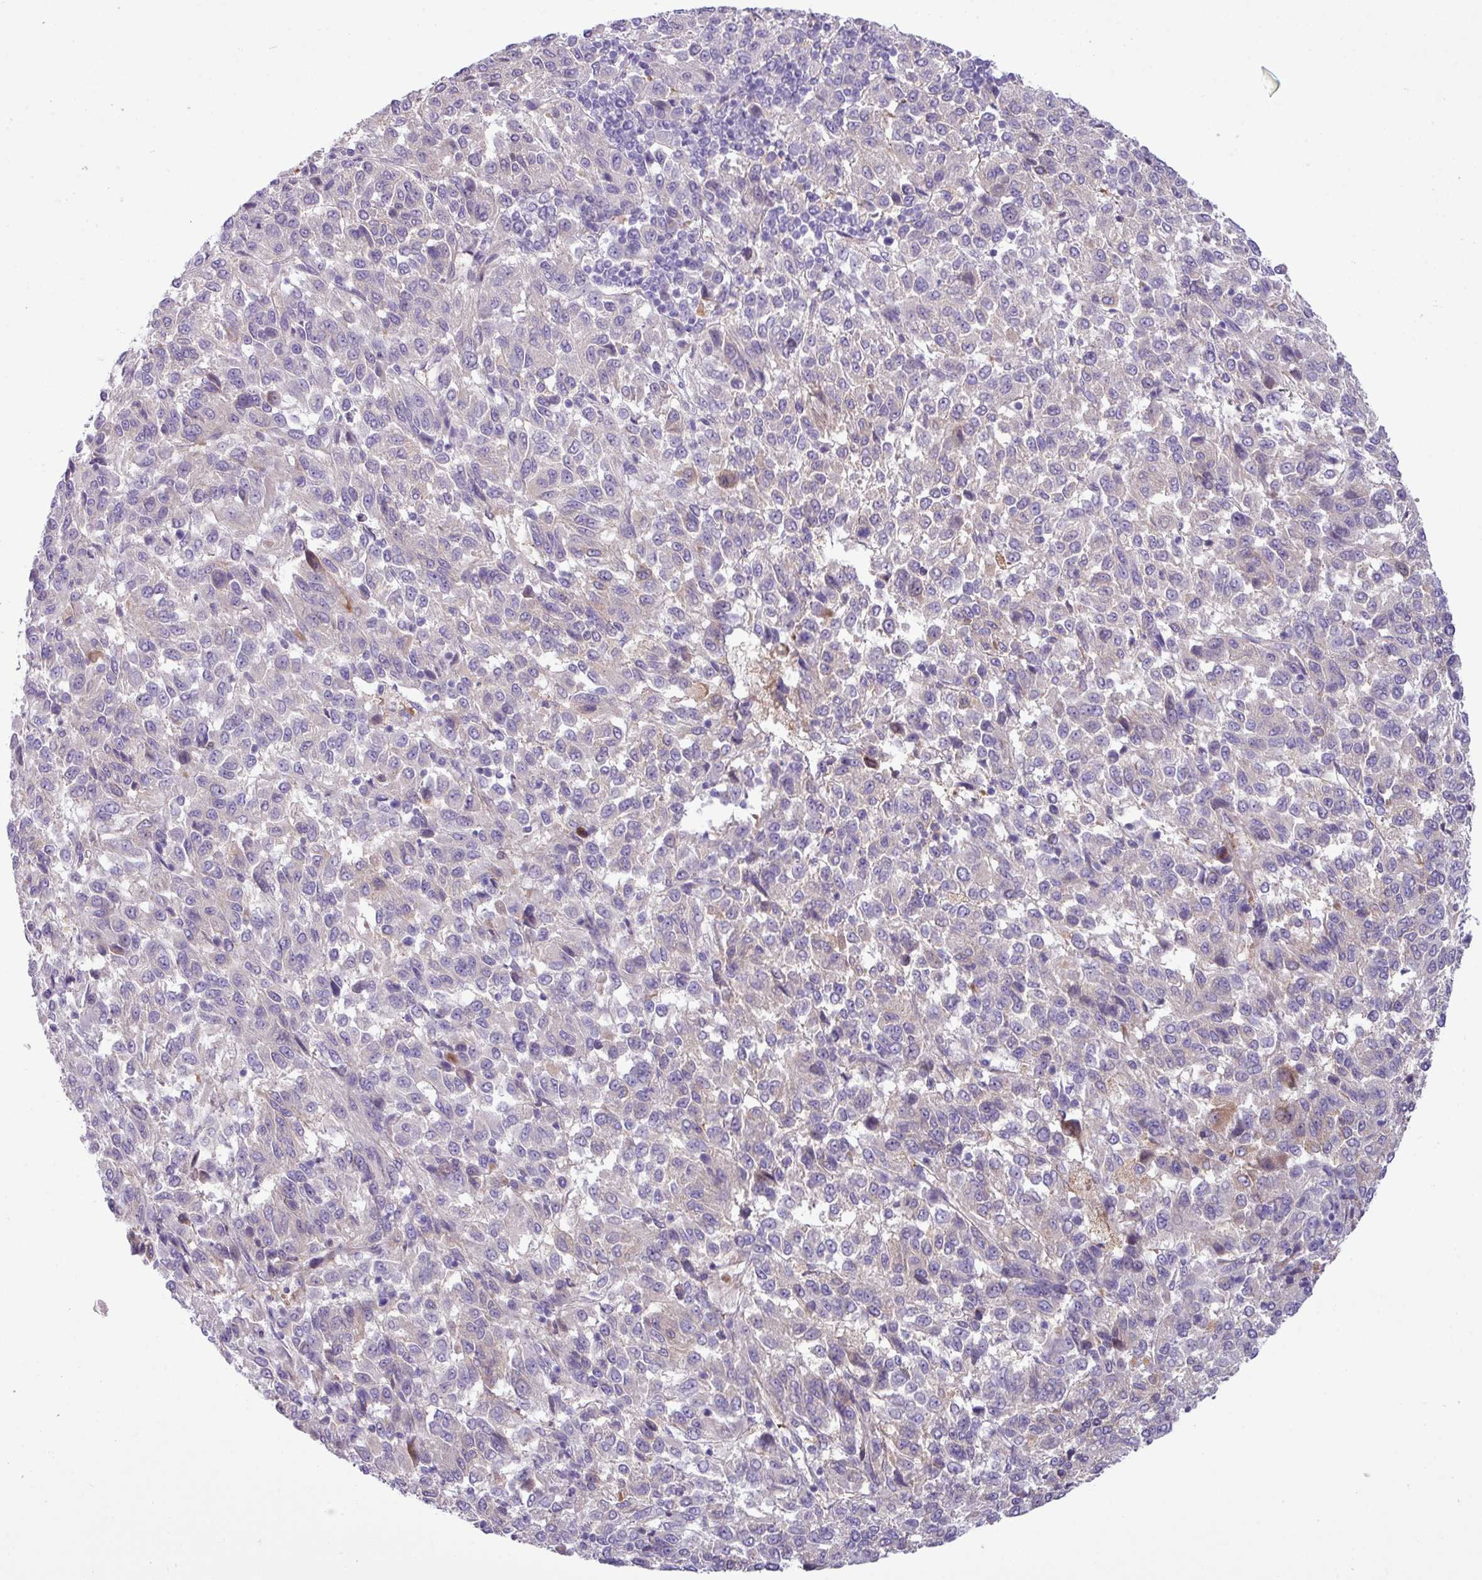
{"staining": {"intensity": "negative", "quantity": "none", "location": "none"}, "tissue": "melanoma", "cell_type": "Tumor cells", "image_type": "cancer", "snomed": [{"axis": "morphology", "description": "Malignant melanoma, Metastatic site"}, {"axis": "topography", "description": "Lung"}], "caption": "Tumor cells are negative for brown protein staining in malignant melanoma (metastatic site).", "gene": "KIRREL3", "patient": {"sex": "male", "age": 64}}